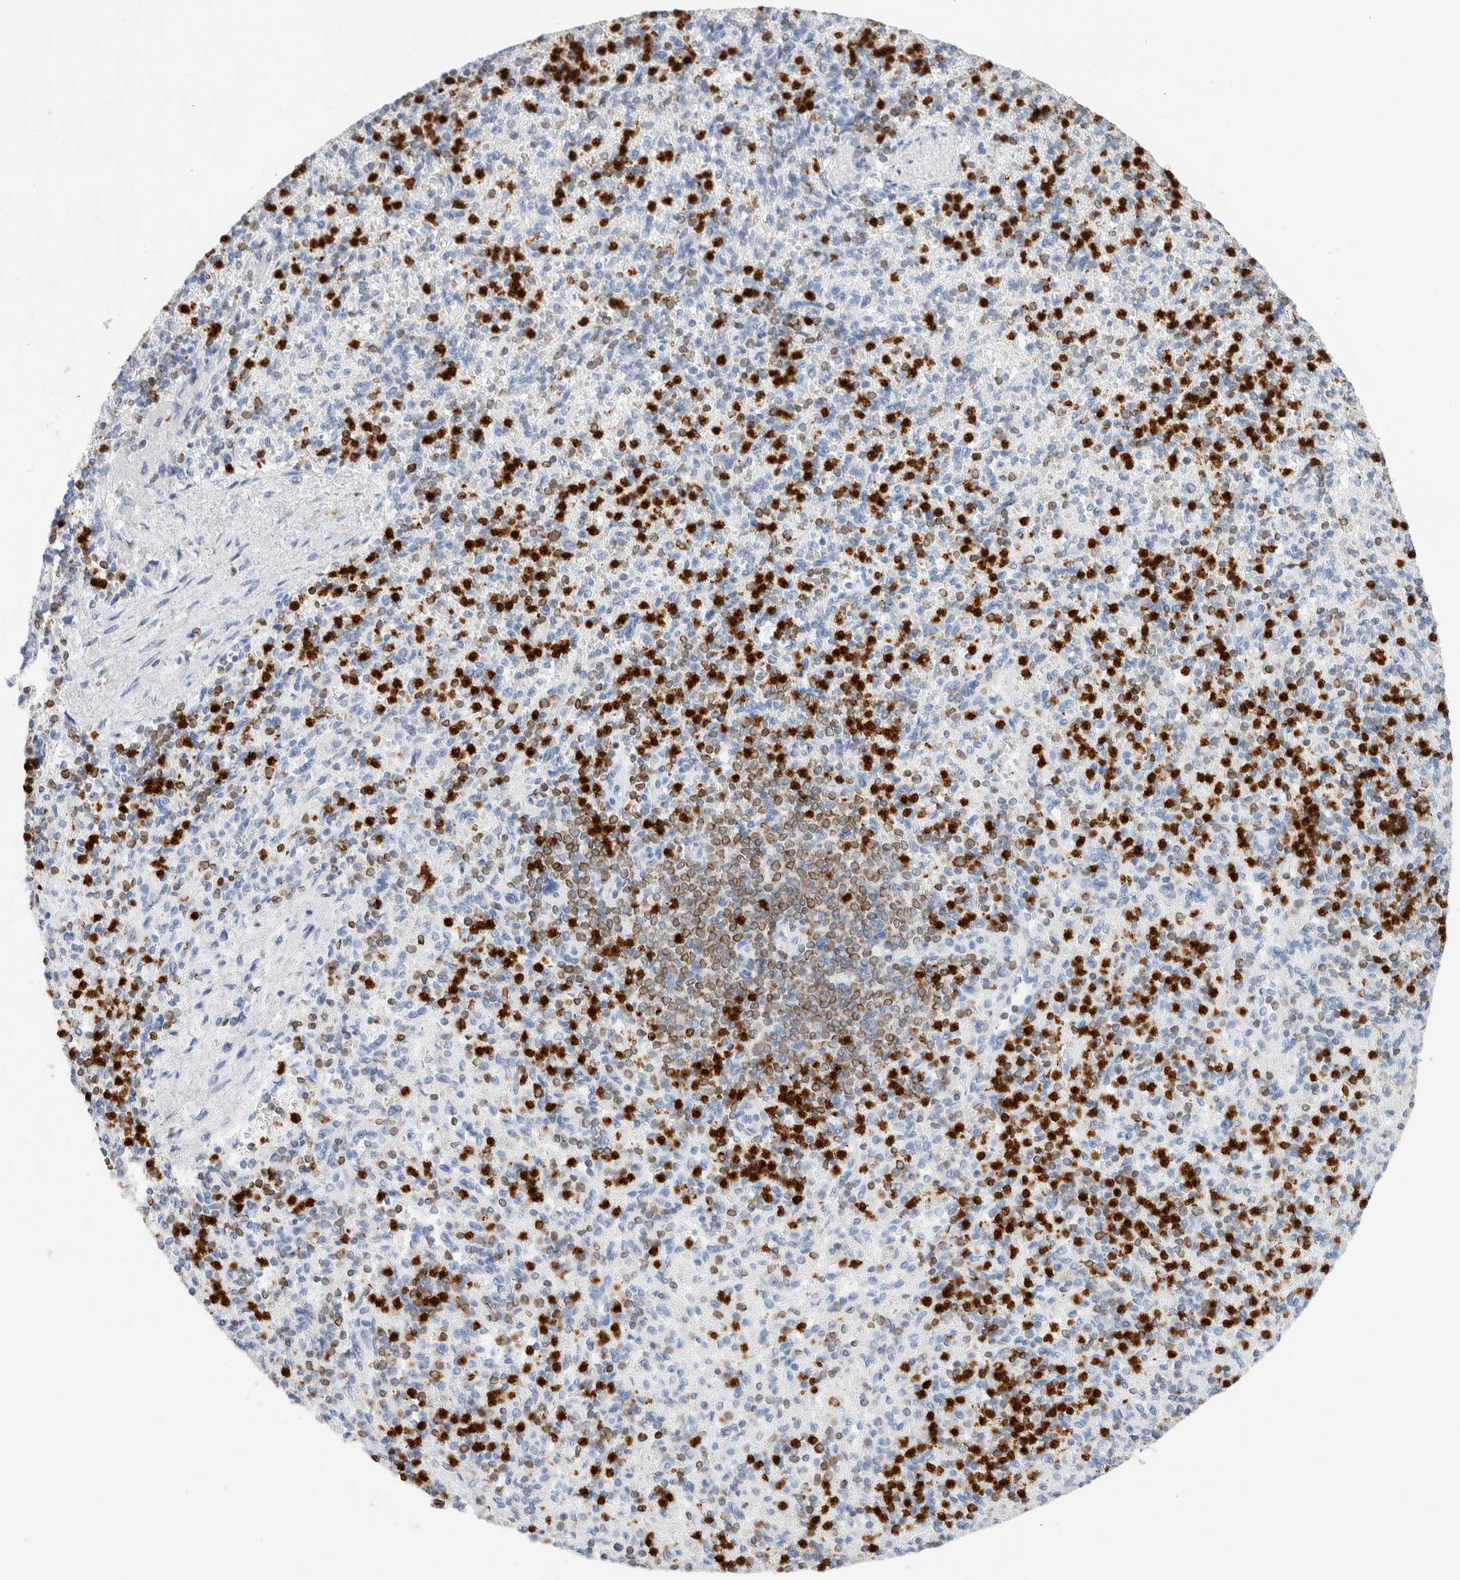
{"staining": {"intensity": "strong", "quantity": "25%-75%", "location": "cytoplasmic/membranous,nuclear"}, "tissue": "spleen", "cell_type": "Cells in red pulp", "image_type": "normal", "snomed": [{"axis": "morphology", "description": "Normal tissue, NOS"}, {"axis": "topography", "description": "Spleen"}], "caption": "Protein expression analysis of benign spleen reveals strong cytoplasmic/membranous,nuclear expression in approximately 25%-75% of cells in red pulp. The staining is performed using DAB (3,3'-diaminobenzidine) brown chromogen to label protein expression. The nuclei are counter-stained blue using hematoxylin.", "gene": "ALOX5AP", "patient": {"sex": "female", "age": 74}}